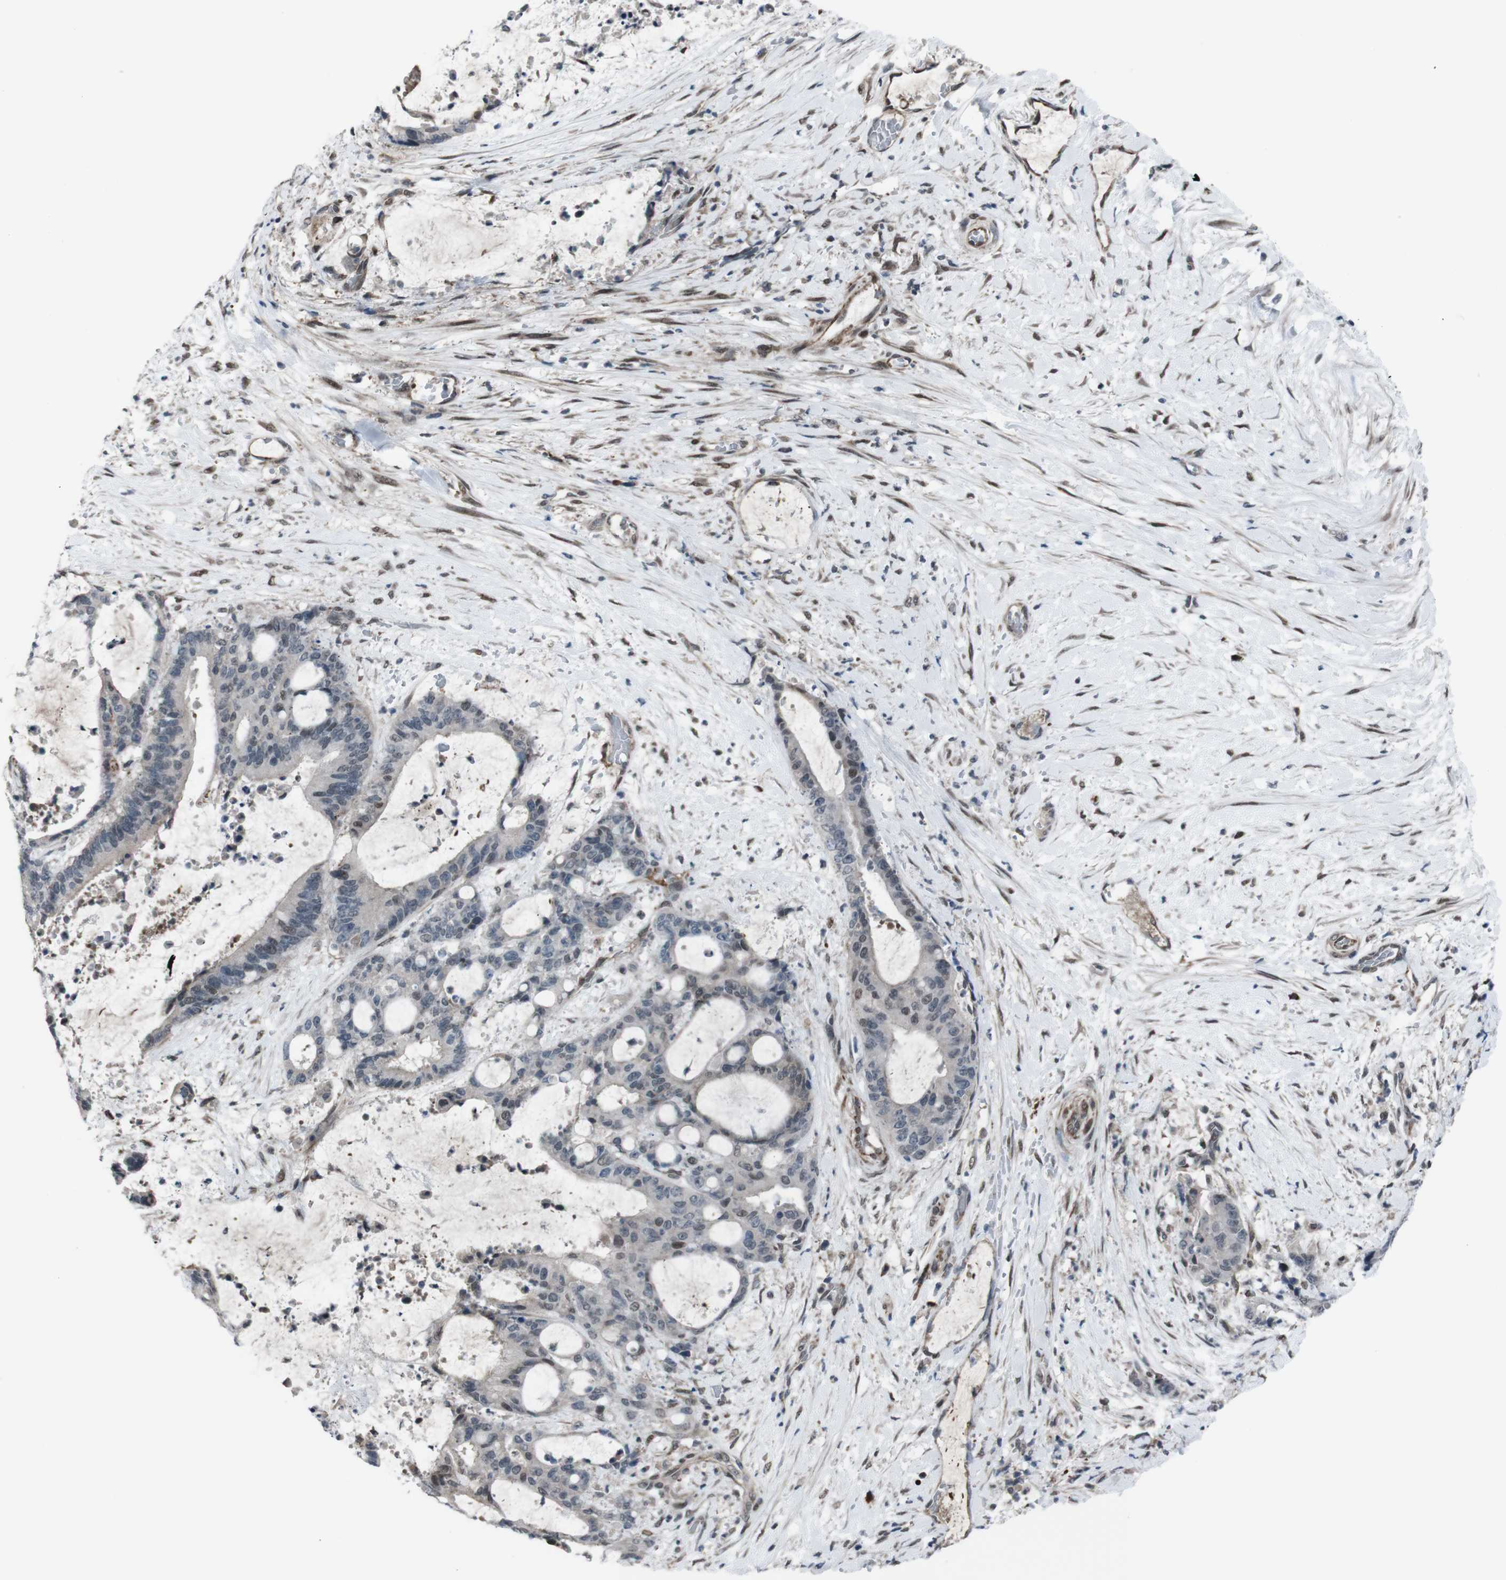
{"staining": {"intensity": "moderate", "quantity": "<25%", "location": "nuclear"}, "tissue": "liver cancer", "cell_type": "Tumor cells", "image_type": "cancer", "snomed": [{"axis": "morphology", "description": "Normal tissue, NOS"}, {"axis": "morphology", "description": "Cholangiocarcinoma"}, {"axis": "topography", "description": "Liver"}, {"axis": "topography", "description": "Peripheral nerve tissue"}], "caption": "Protein staining of liver cancer tissue reveals moderate nuclear expression in approximately <25% of tumor cells.", "gene": "SS18L1", "patient": {"sex": "female", "age": 73}}